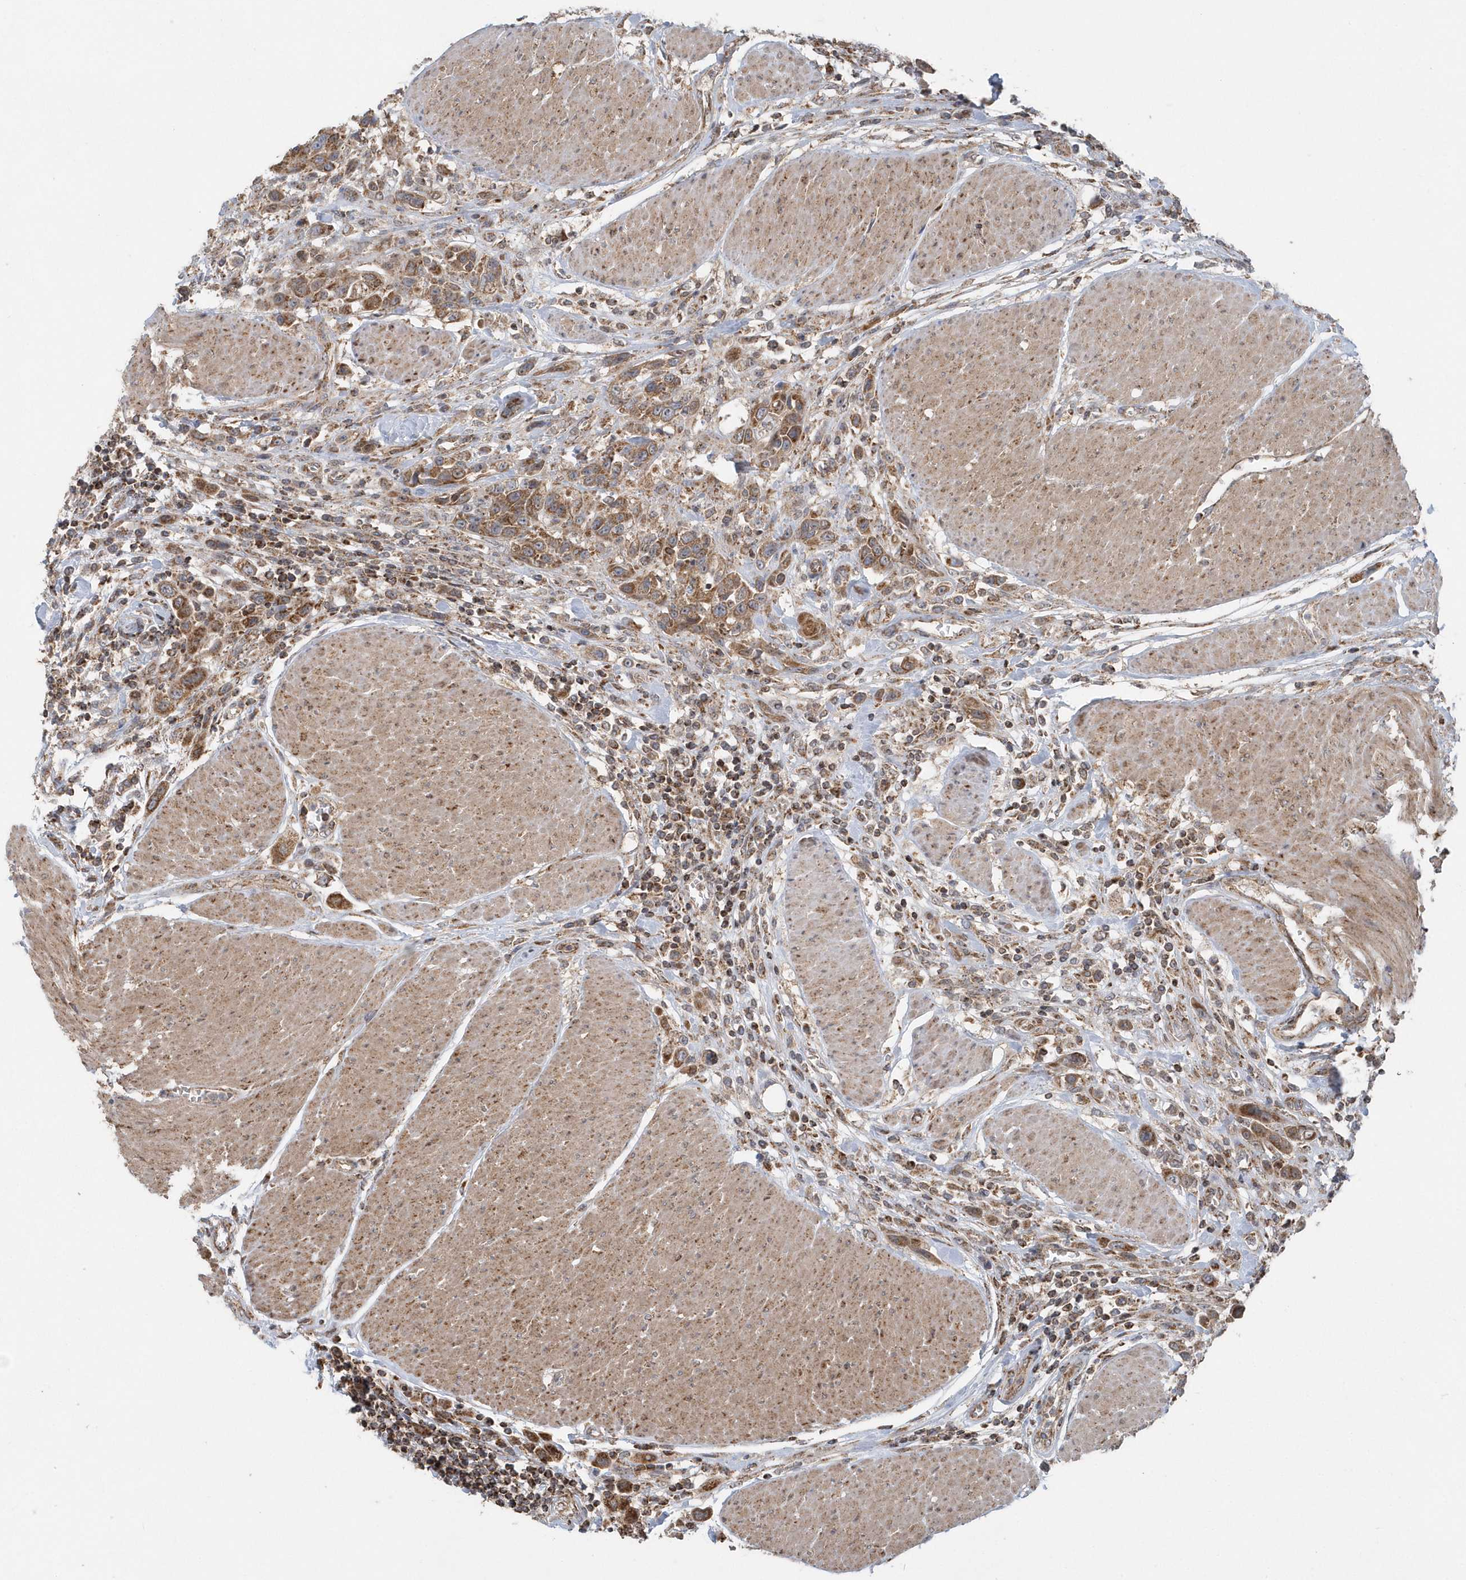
{"staining": {"intensity": "moderate", "quantity": ">75%", "location": "cytoplasmic/membranous"}, "tissue": "urothelial cancer", "cell_type": "Tumor cells", "image_type": "cancer", "snomed": [{"axis": "morphology", "description": "Urothelial carcinoma, High grade"}, {"axis": "topography", "description": "Urinary bladder"}], "caption": "Protein expression analysis of high-grade urothelial carcinoma shows moderate cytoplasmic/membranous staining in approximately >75% of tumor cells. (brown staining indicates protein expression, while blue staining denotes nuclei).", "gene": "PPP1R7", "patient": {"sex": "male", "age": 50}}